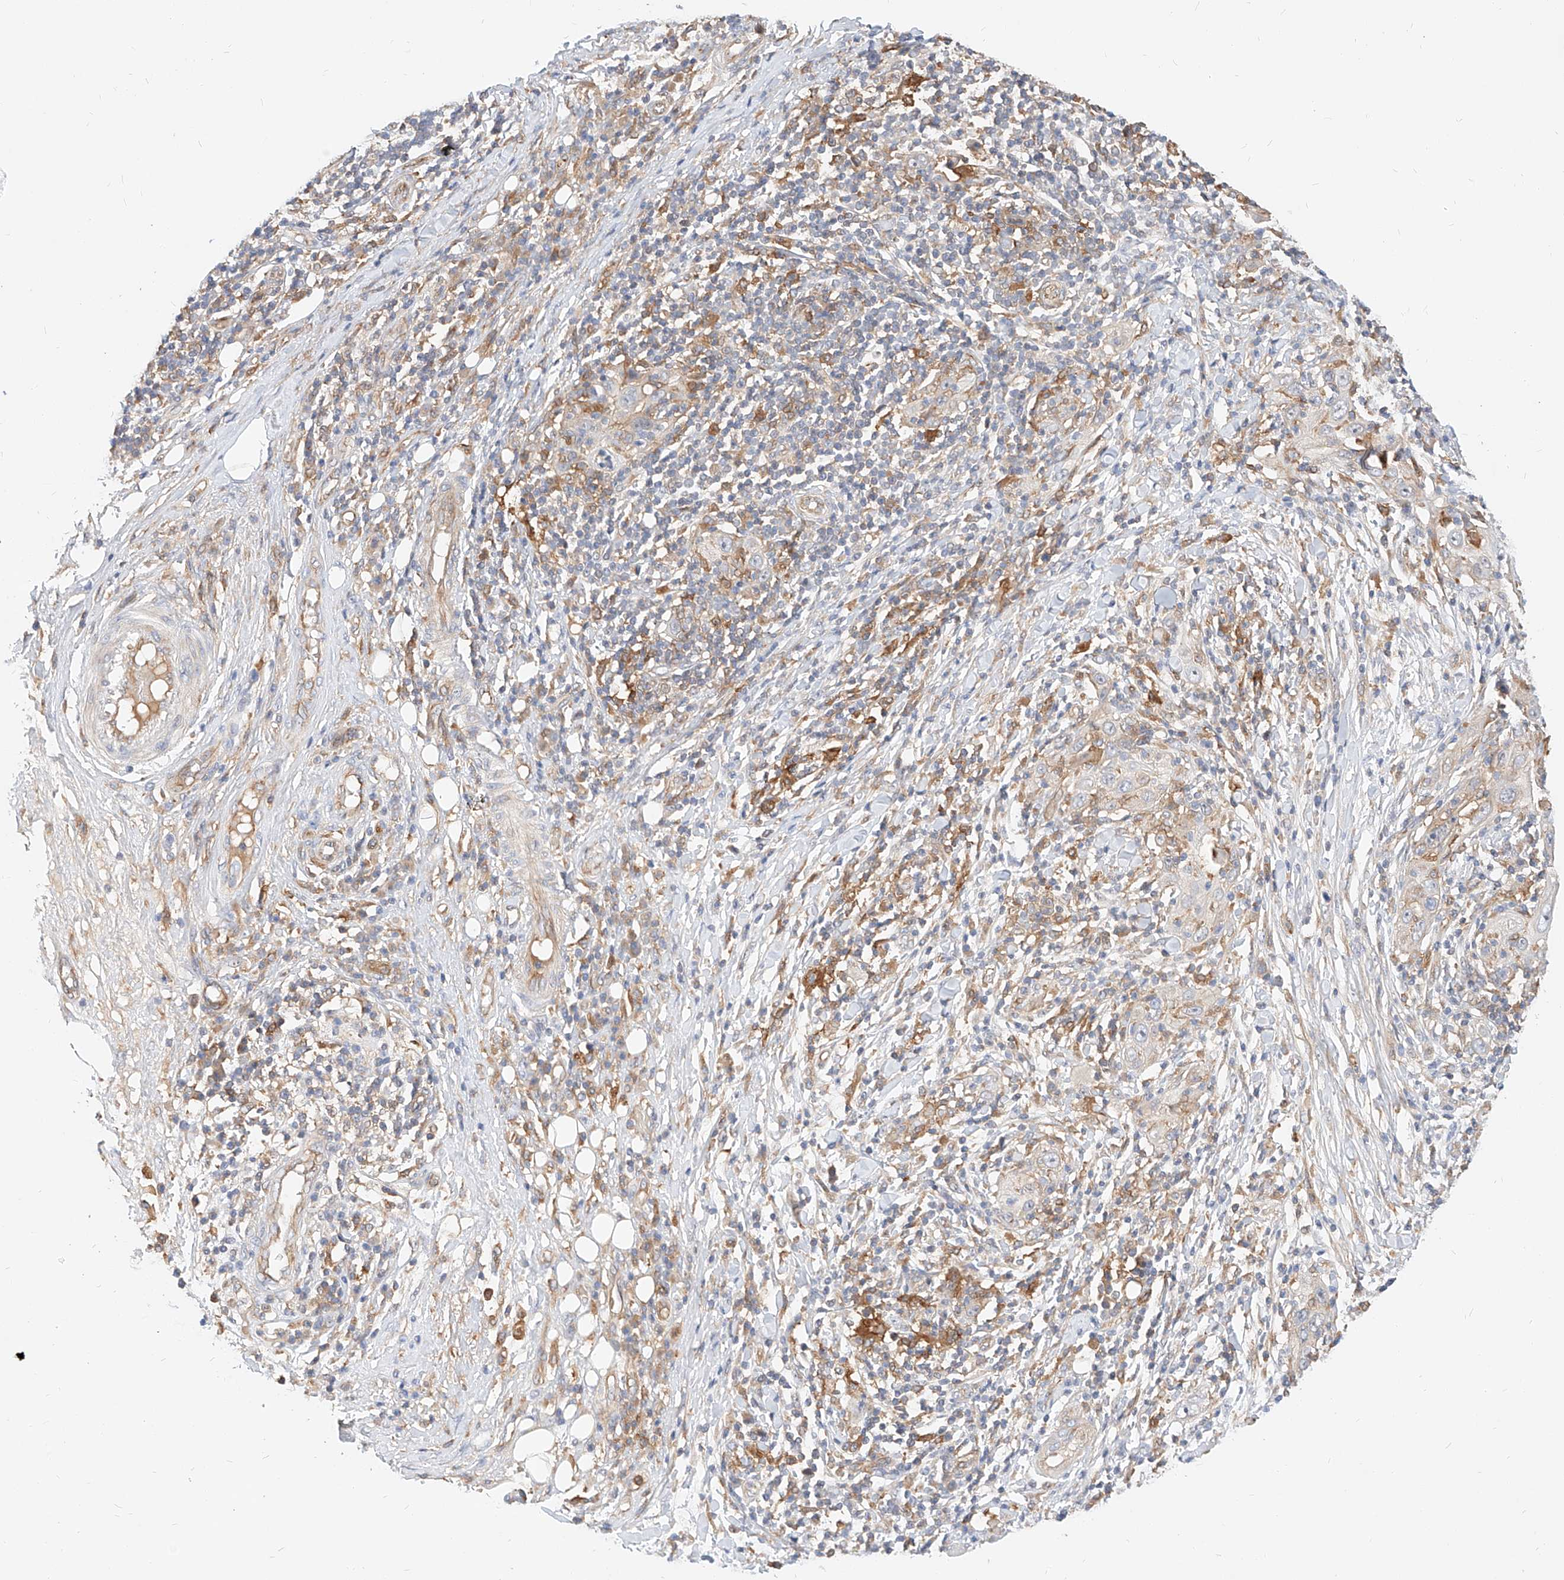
{"staining": {"intensity": "negative", "quantity": "none", "location": "none"}, "tissue": "skin cancer", "cell_type": "Tumor cells", "image_type": "cancer", "snomed": [{"axis": "morphology", "description": "Squamous cell carcinoma, NOS"}, {"axis": "topography", "description": "Skin"}], "caption": "Human skin cancer stained for a protein using immunohistochemistry (IHC) demonstrates no staining in tumor cells.", "gene": "NFAM1", "patient": {"sex": "female", "age": 88}}